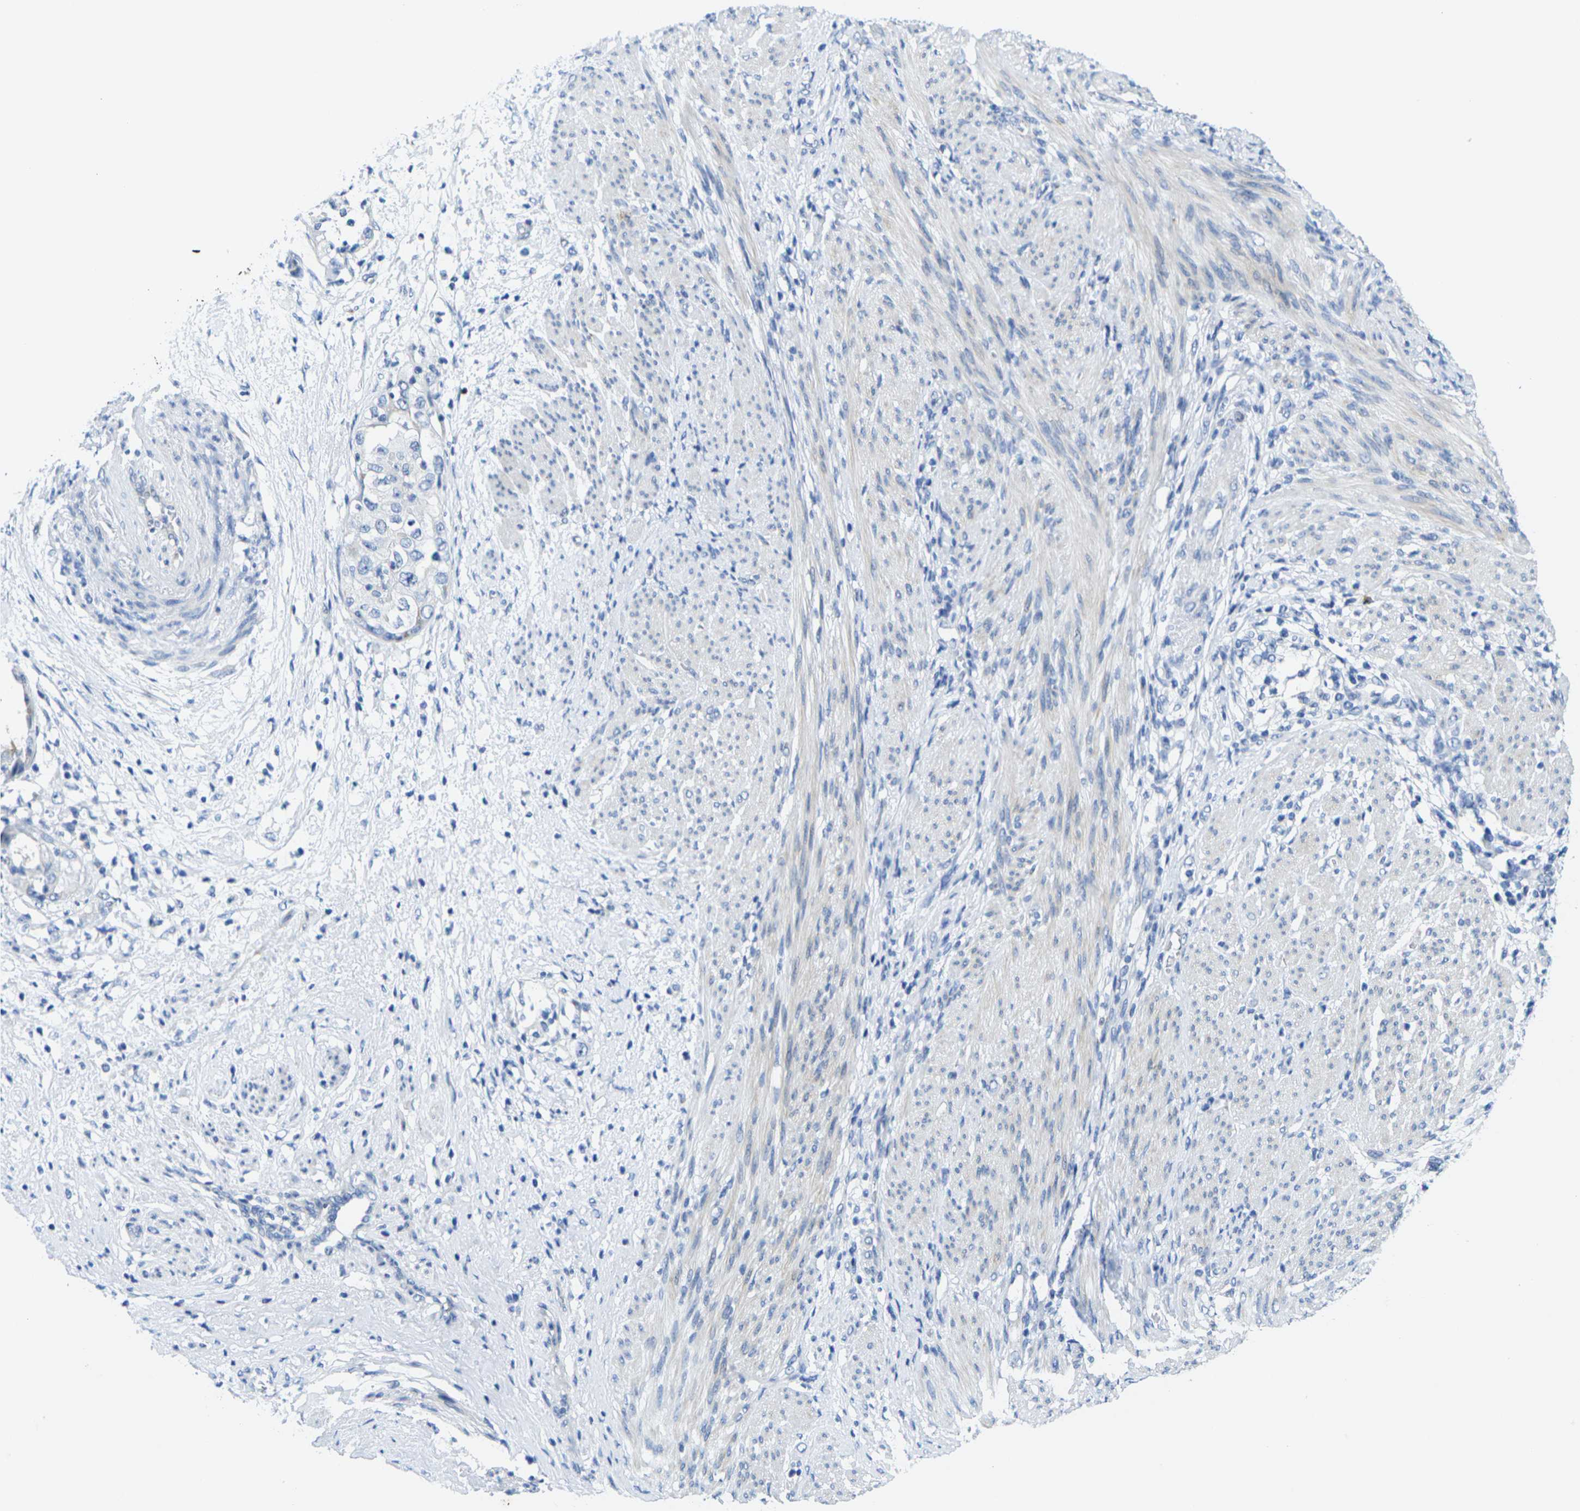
{"staining": {"intensity": "negative", "quantity": "none", "location": "none"}, "tissue": "endometrial cancer", "cell_type": "Tumor cells", "image_type": "cancer", "snomed": [{"axis": "morphology", "description": "Adenocarcinoma, NOS"}, {"axis": "topography", "description": "Endometrium"}], "caption": "Tumor cells show no significant positivity in adenocarcinoma (endometrial).", "gene": "CRK", "patient": {"sex": "female", "age": 85}}